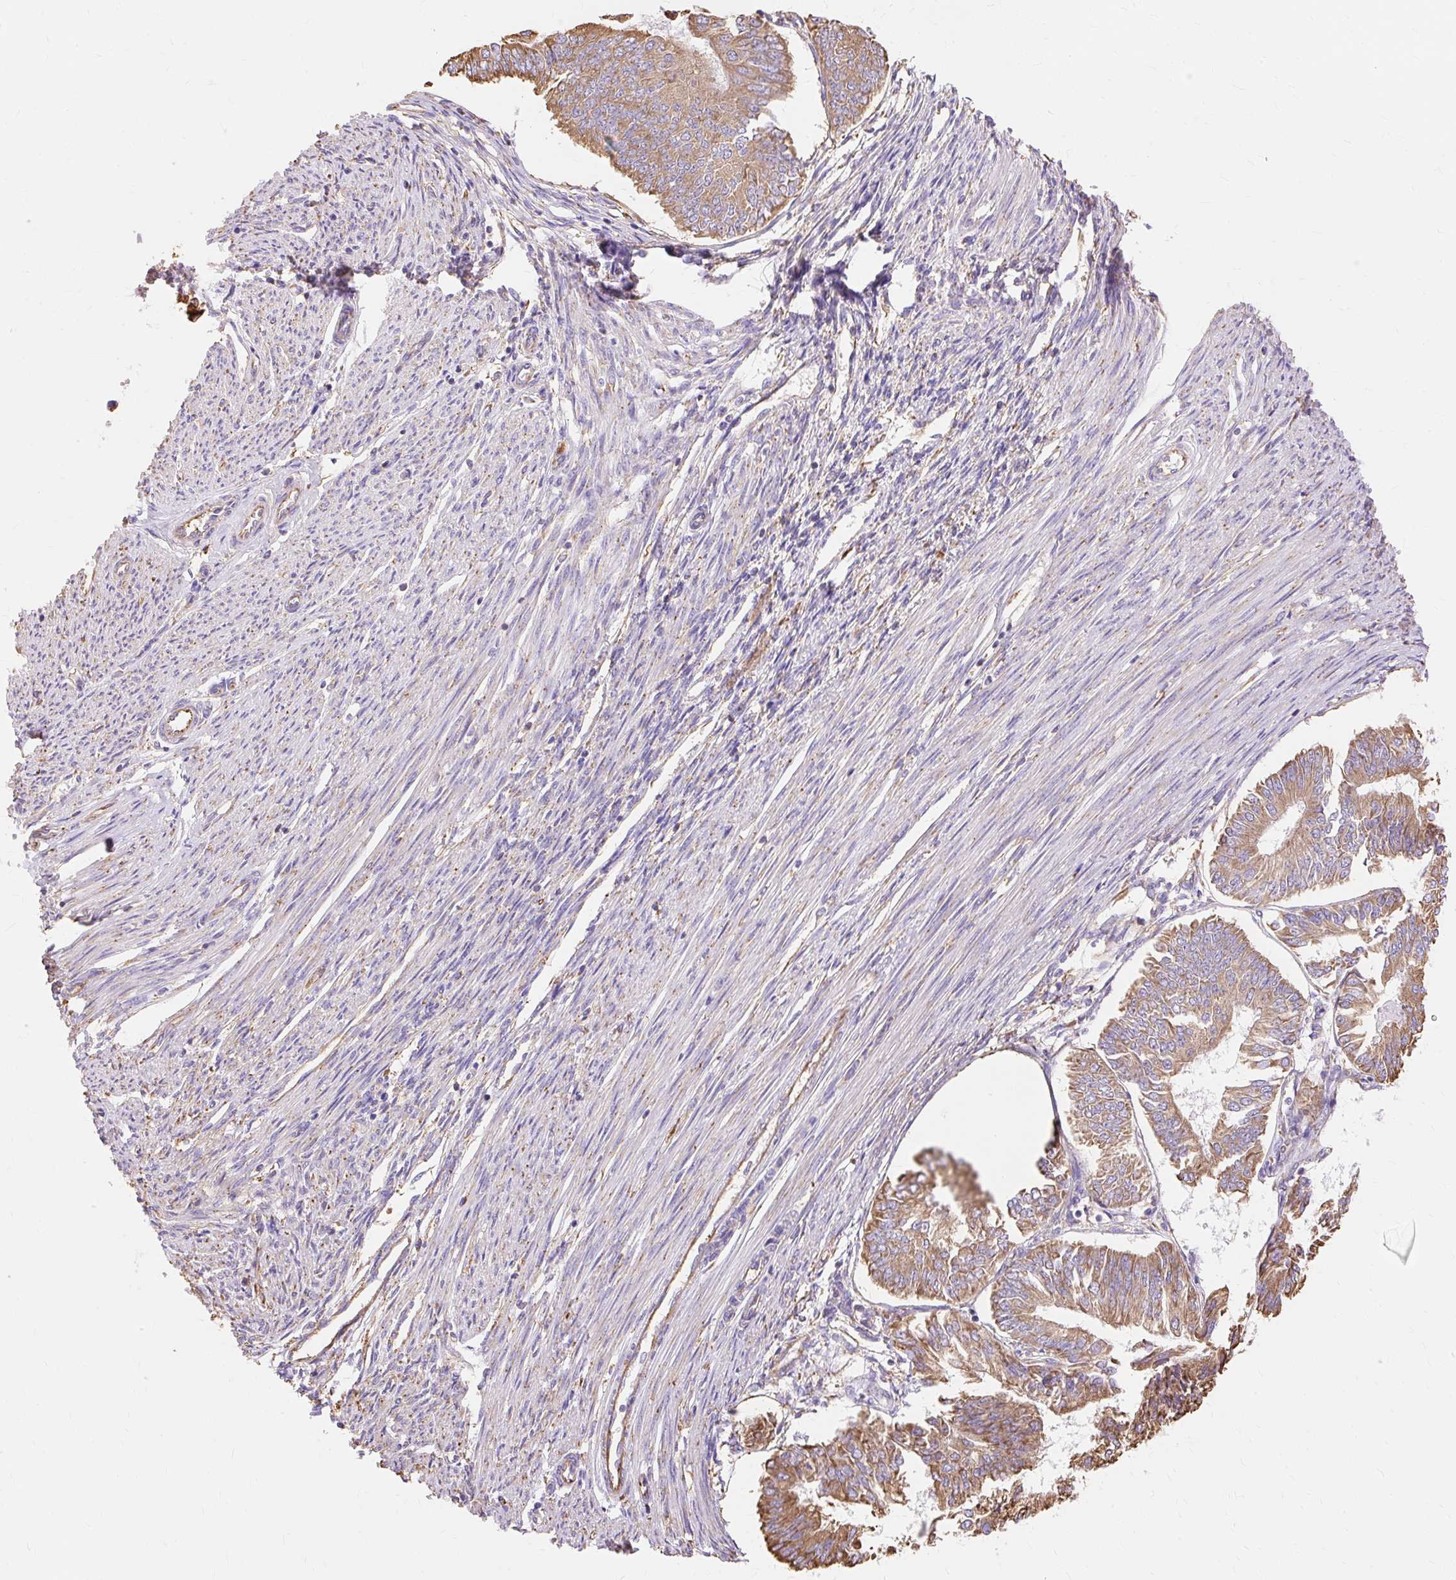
{"staining": {"intensity": "moderate", "quantity": ">75%", "location": "cytoplasmic/membranous"}, "tissue": "endometrial cancer", "cell_type": "Tumor cells", "image_type": "cancer", "snomed": [{"axis": "morphology", "description": "Adenocarcinoma, NOS"}, {"axis": "topography", "description": "Endometrium"}], "caption": "Immunohistochemical staining of adenocarcinoma (endometrial) demonstrates medium levels of moderate cytoplasmic/membranous protein expression in approximately >75% of tumor cells. The protein is stained brown, and the nuclei are stained in blue (DAB IHC with brightfield microscopy, high magnification).", "gene": "RPS17", "patient": {"sex": "female", "age": 58}}